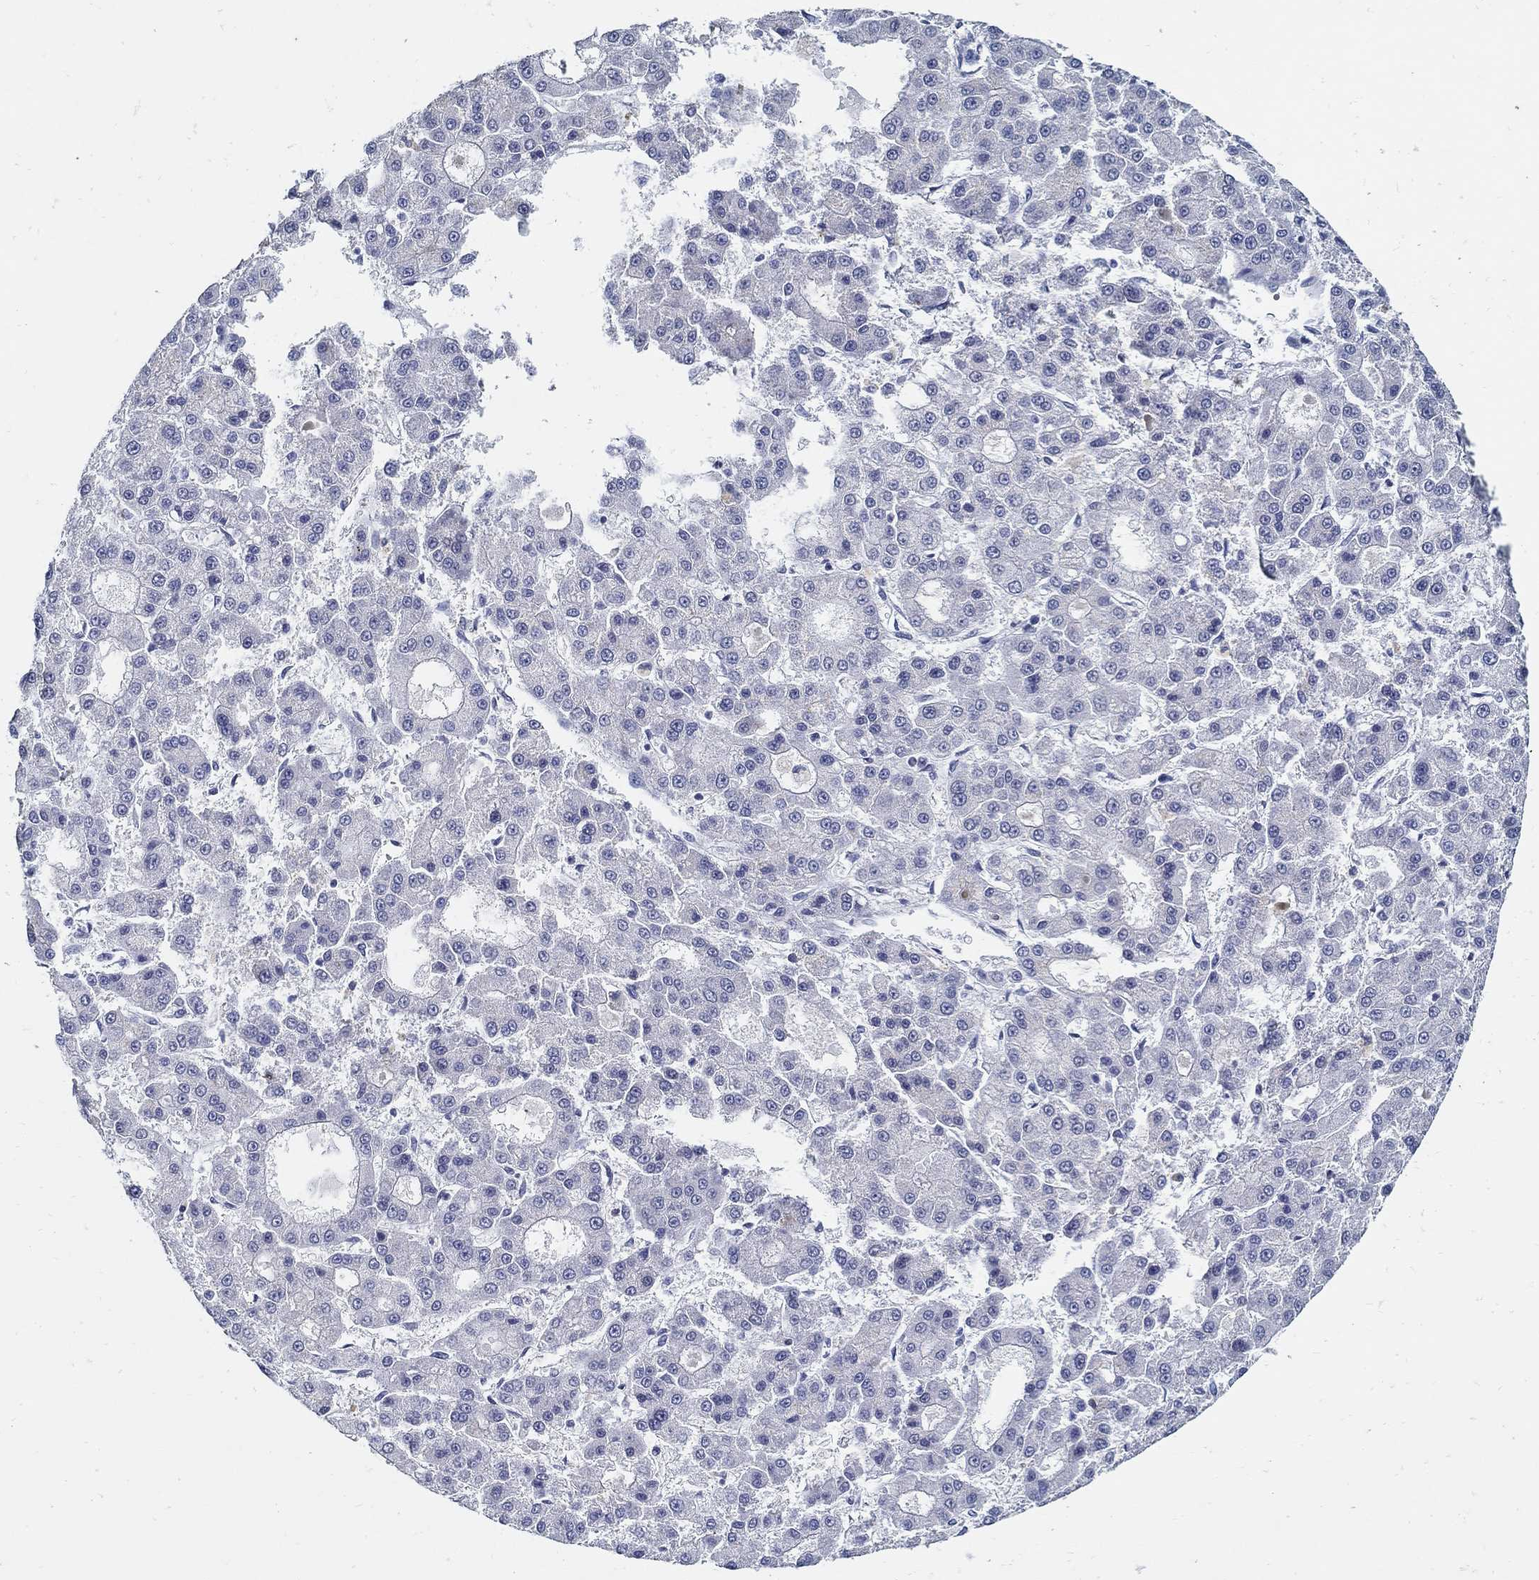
{"staining": {"intensity": "negative", "quantity": "none", "location": "none"}, "tissue": "liver cancer", "cell_type": "Tumor cells", "image_type": "cancer", "snomed": [{"axis": "morphology", "description": "Carcinoma, Hepatocellular, NOS"}, {"axis": "topography", "description": "Liver"}], "caption": "A high-resolution image shows IHC staining of liver cancer (hepatocellular carcinoma), which displays no significant staining in tumor cells.", "gene": "USP29", "patient": {"sex": "male", "age": 70}}